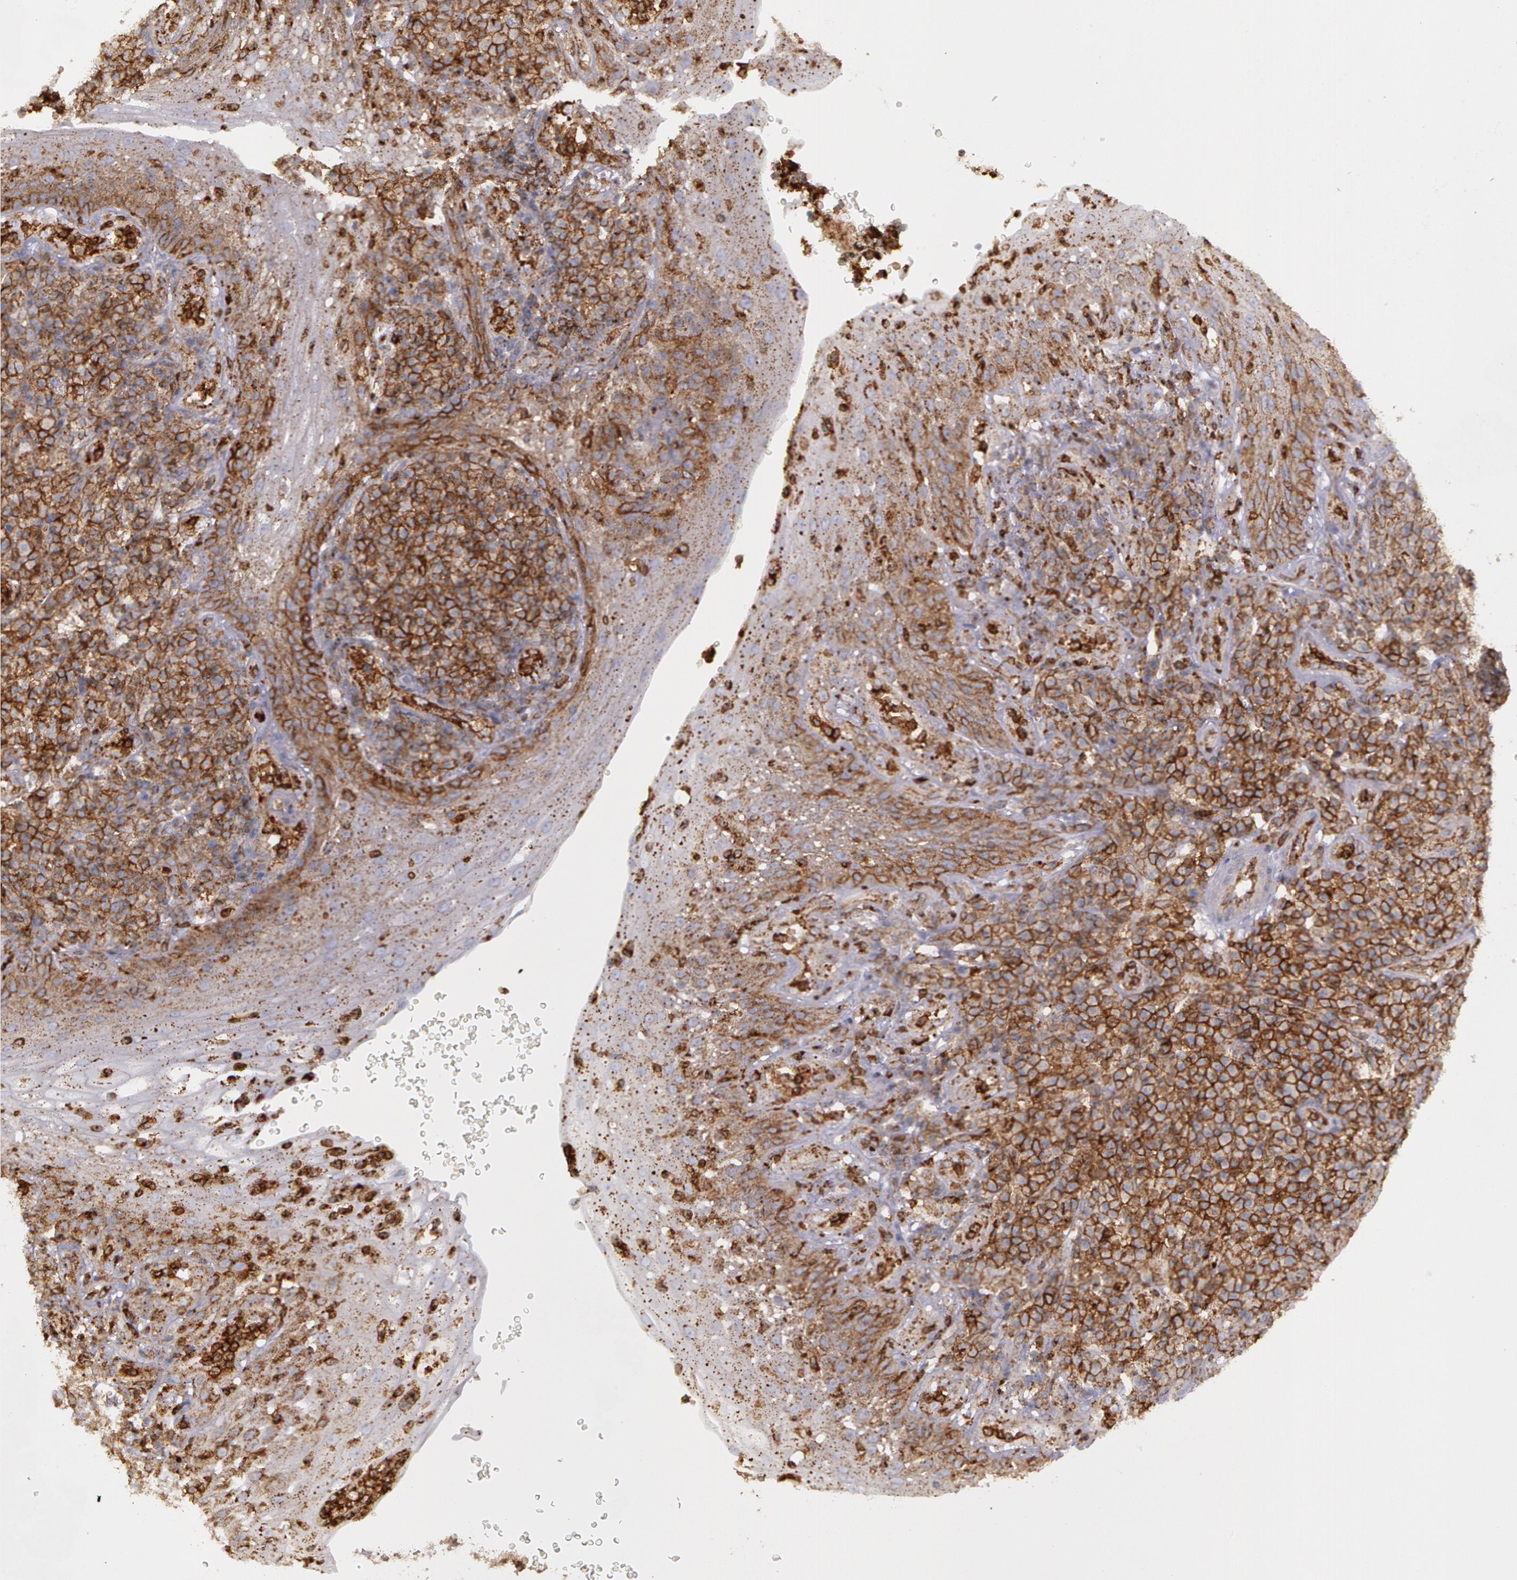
{"staining": {"intensity": "strong", "quantity": ">75%", "location": "cytoplasmic/membranous"}, "tissue": "tonsil", "cell_type": "Germinal center cells", "image_type": "normal", "snomed": [{"axis": "morphology", "description": "Normal tissue, NOS"}, {"axis": "topography", "description": "Tonsil"}], "caption": "Immunohistochemical staining of benign human tonsil demonstrates strong cytoplasmic/membranous protein positivity in about >75% of germinal center cells. (DAB = brown stain, brightfield microscopy at high magnification).", "gene": "FLOT2", "patient": {"sex": "female", "age": 40}}